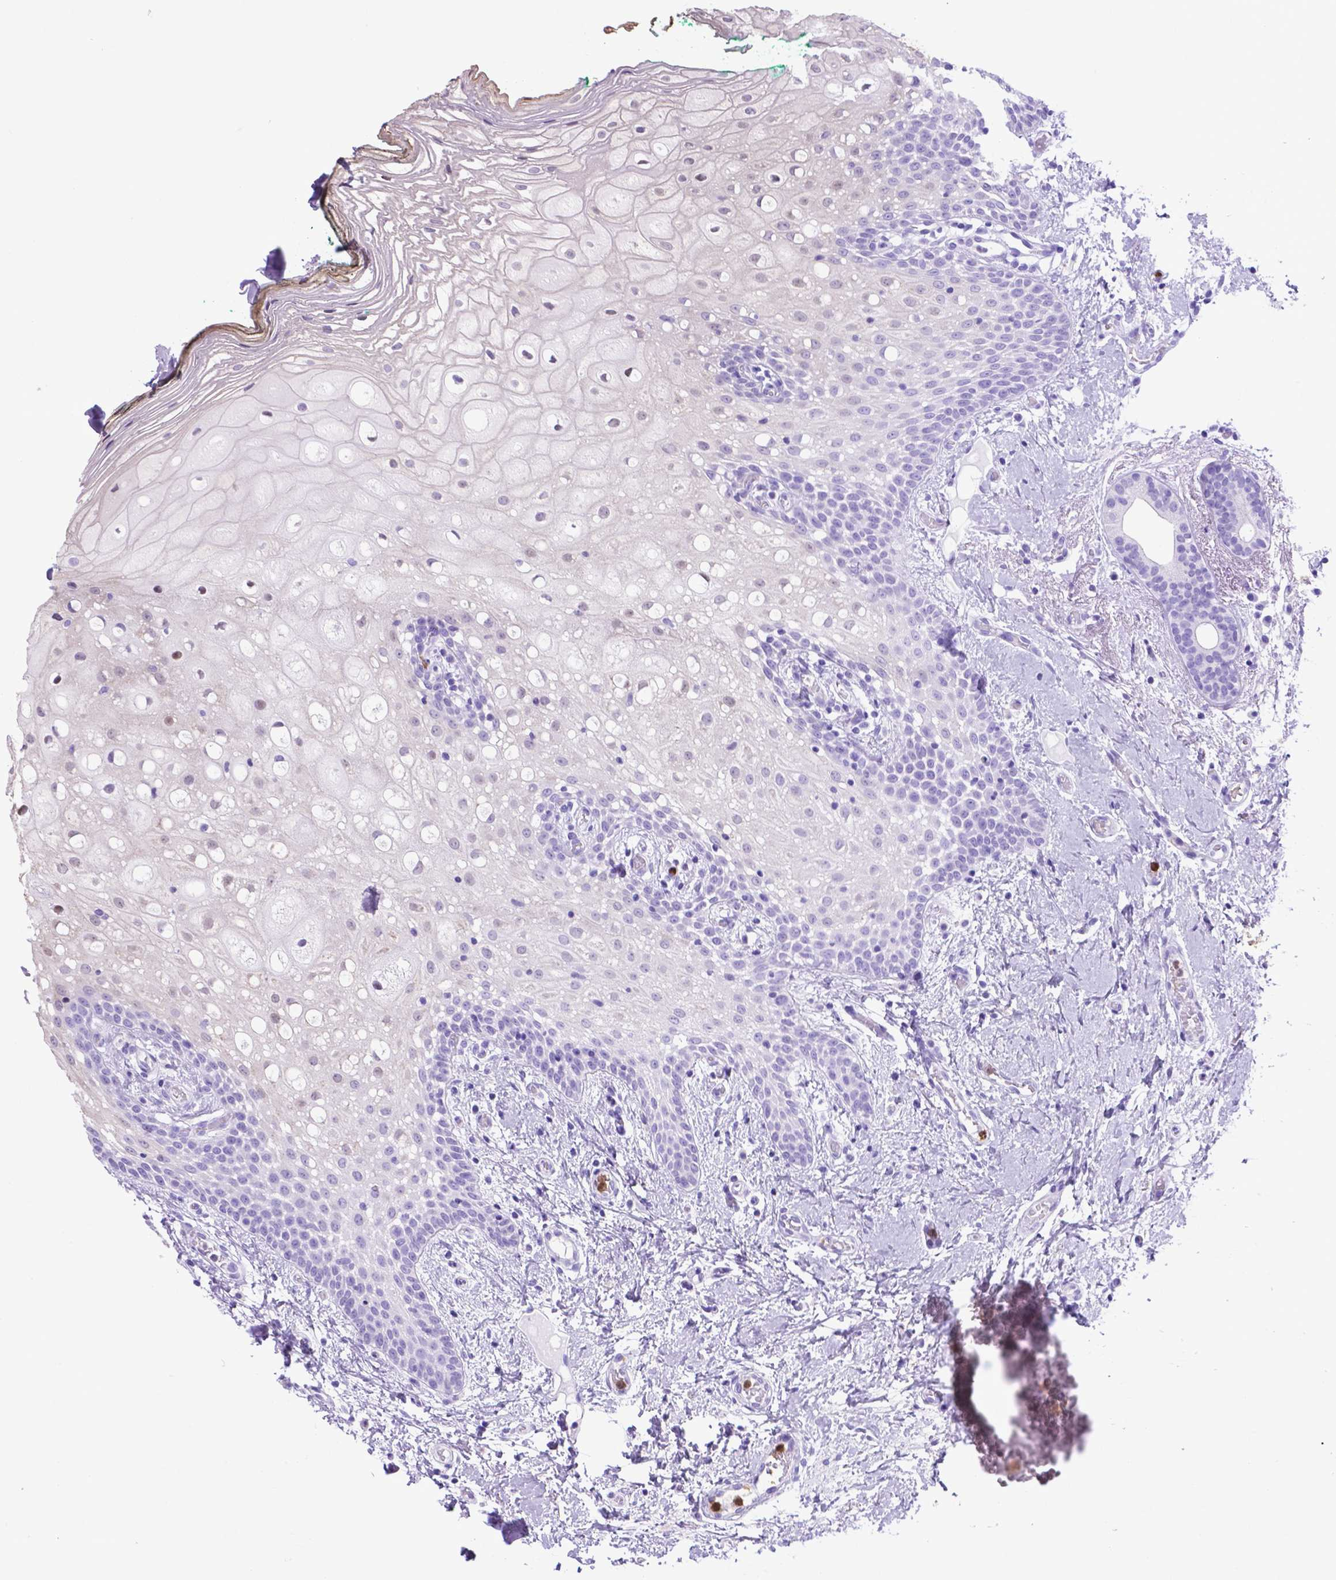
{"staining": {"intensity": "negative", "quantity": "none", "location": "none"}, "tissue": "oral mucosa", "cell_type": "Squamous epithelial cells", "image_type": "normal", "snomed": [{"axis": "morphology", "description": "Normal tissue, NOS"}, {"axis": "topography", "description": "Oral tissue"}], "caption": "High power microscopy photomicrograph of an IHC micrograph of benign oral mucosa, revealing no significant staining in squamous epithelial cells.", "gene": "LZTR1", "patient": {"sex": "female", "age": 83}}